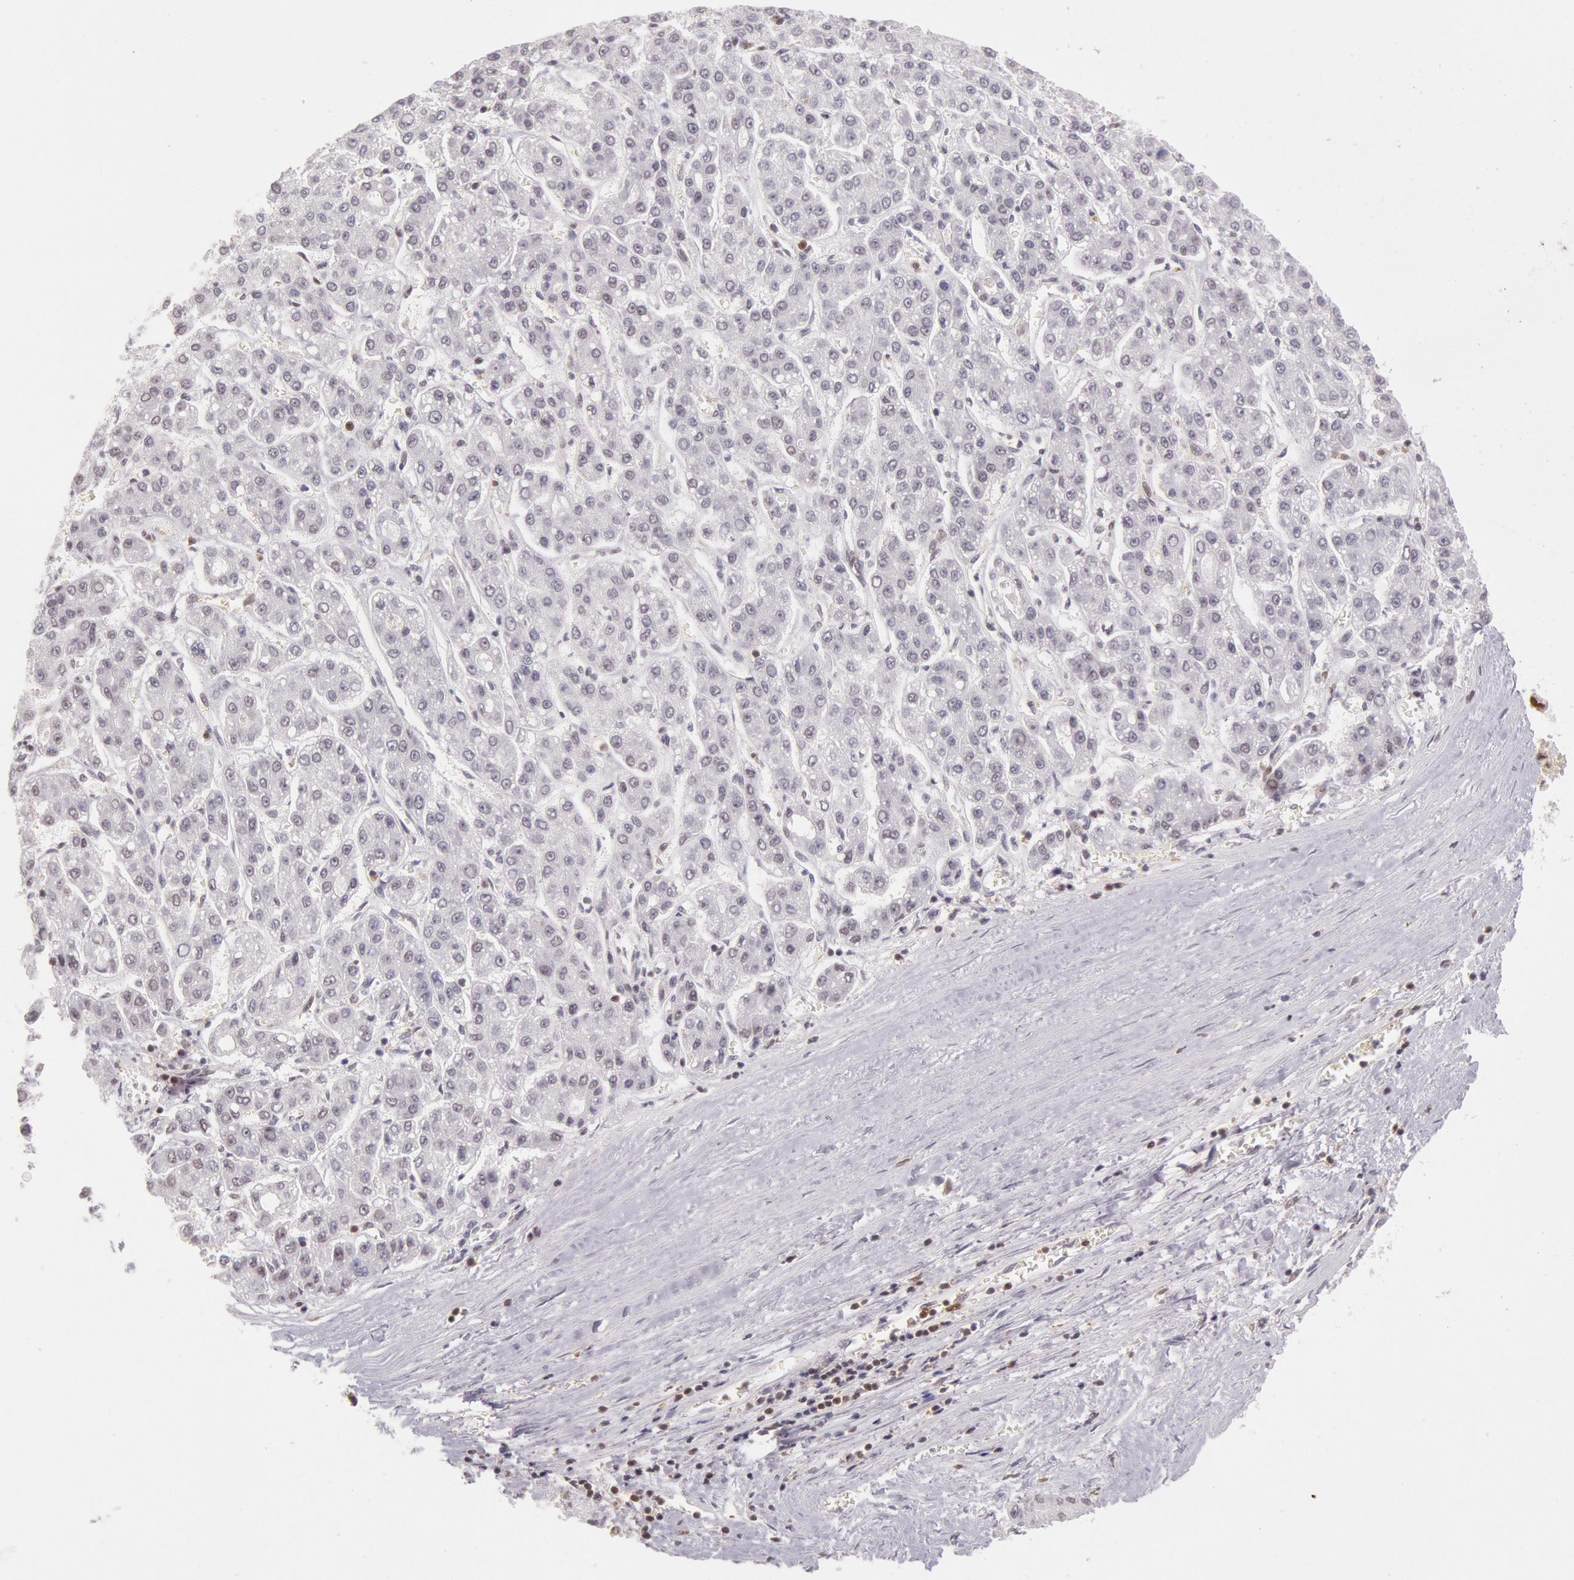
{"staining": {"intensity": "weak", "quantity": "25%-75%", "location": "nuclear"}, "tissue": "liver cancer", "cell_type": "Tumor cells", "image_type": "cancer", "snomed": [{"axis": "morphology", "description": "Carcinoma, Hepatocellular, NOS"}, {"axis": "topography", "description": "Liver"}], "caption": "An immunohistochemistry (IHC) micrograph of neoplastic tissue is shown. Protein staining in brown shows weak nuclear positivity in liver hepatocellular carcinoma within tumor cells.", "gene": "ESS2", "patient": {"sex": "male", "age": 69}}